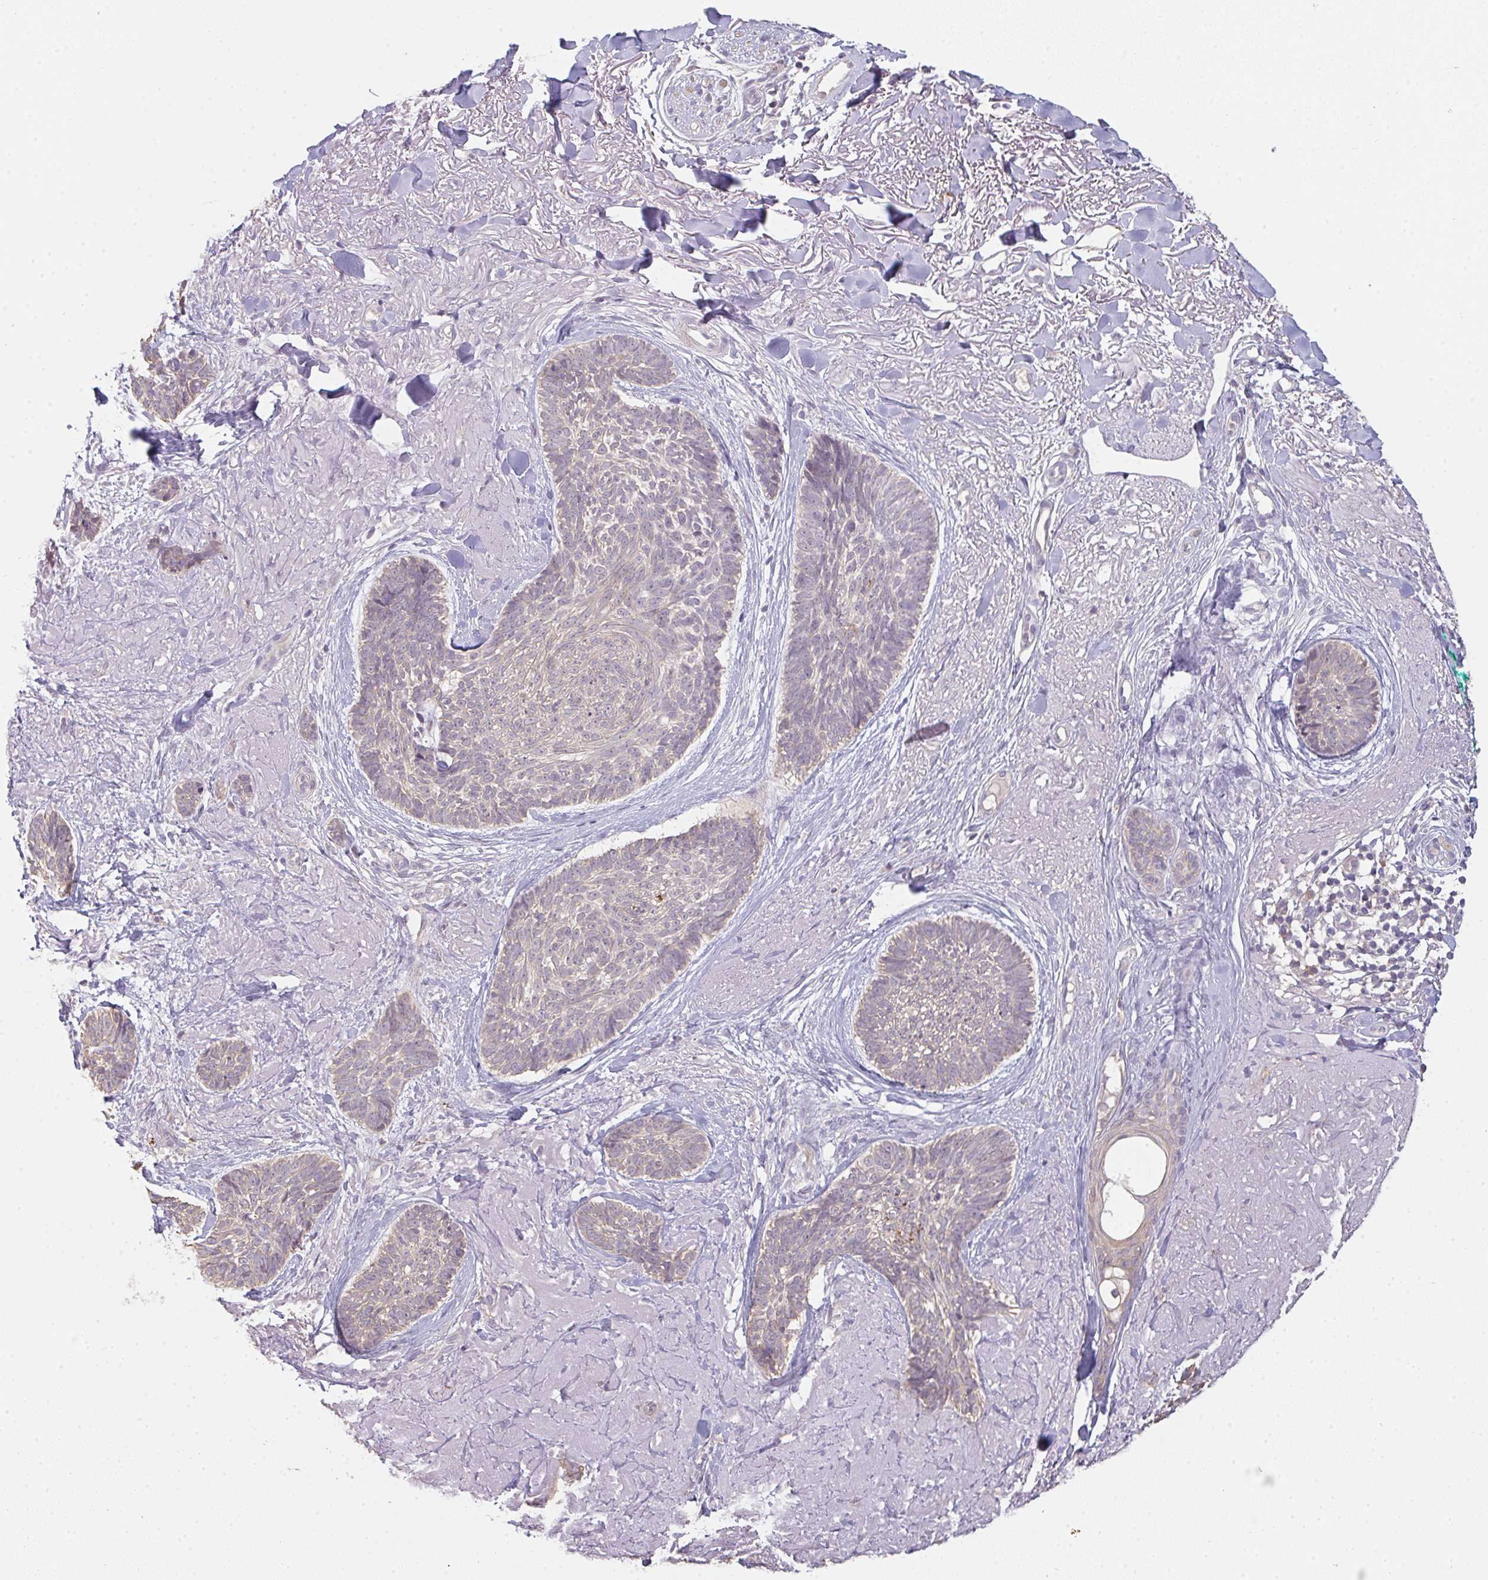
{"staining": {"intensity": "negative", "quantity": "none", "location": "none"}, "tissue": "skin cancer", "cell_type": "Tumor cells", "image_type": "cancer", "snomed": [{"axis": "morphology", "description": "Basal cell carcinoma"}, {"axis": "topography", "description": "Skin"}, {"axis": "topography", "description": "Skin of face"}, {"axis": "topography", "description": "Skin of nose"}], "caption": "Skin basal cell carcinoma was stained to show a protein in brown. There is no significant expression in tumor cells.", "gene": "TMEM237", "patient": {"sex": "female", "age": 86}}